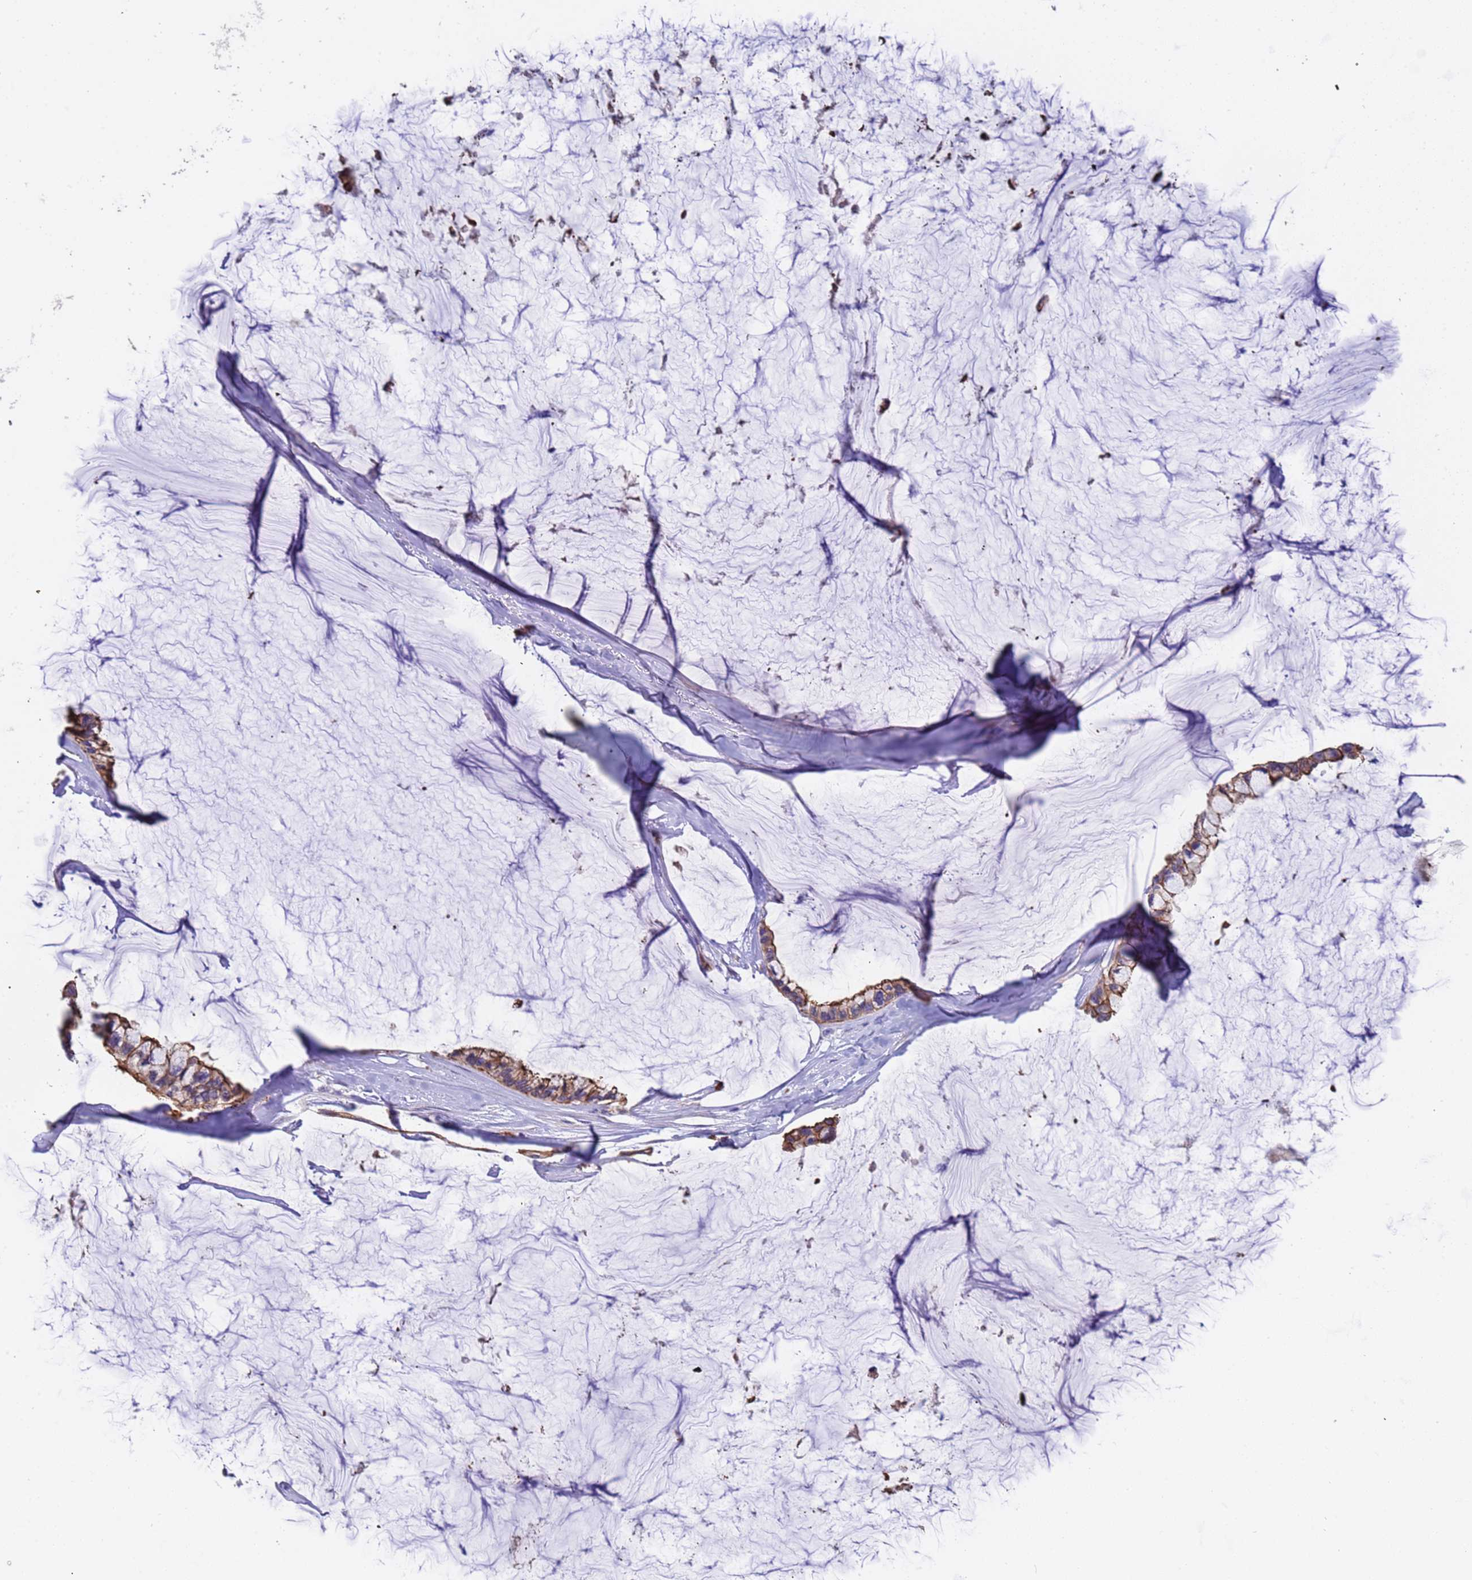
{"staining": {"intensity": "moderate", "quantity": ">75%", "location": "cytoplasmic/membranous"}, "tissue": "ovarian cancer", "cell_type": "Tumor cells", "image_type": "cancer", "snomed": [{"axis": "morphology", "description": "Cystadenocarcinoma, mucinous, NOS"}, {"axis": "topography", "description": "Ovary"}], "caption": "Ovarian mucinous cystadenocarcinoma stained for a protein reveals moderate cytoplasmic/membranous positivity in tumor cells.", "gene": "ZNF248", "patient": {"sex": "female", "age": 39}}